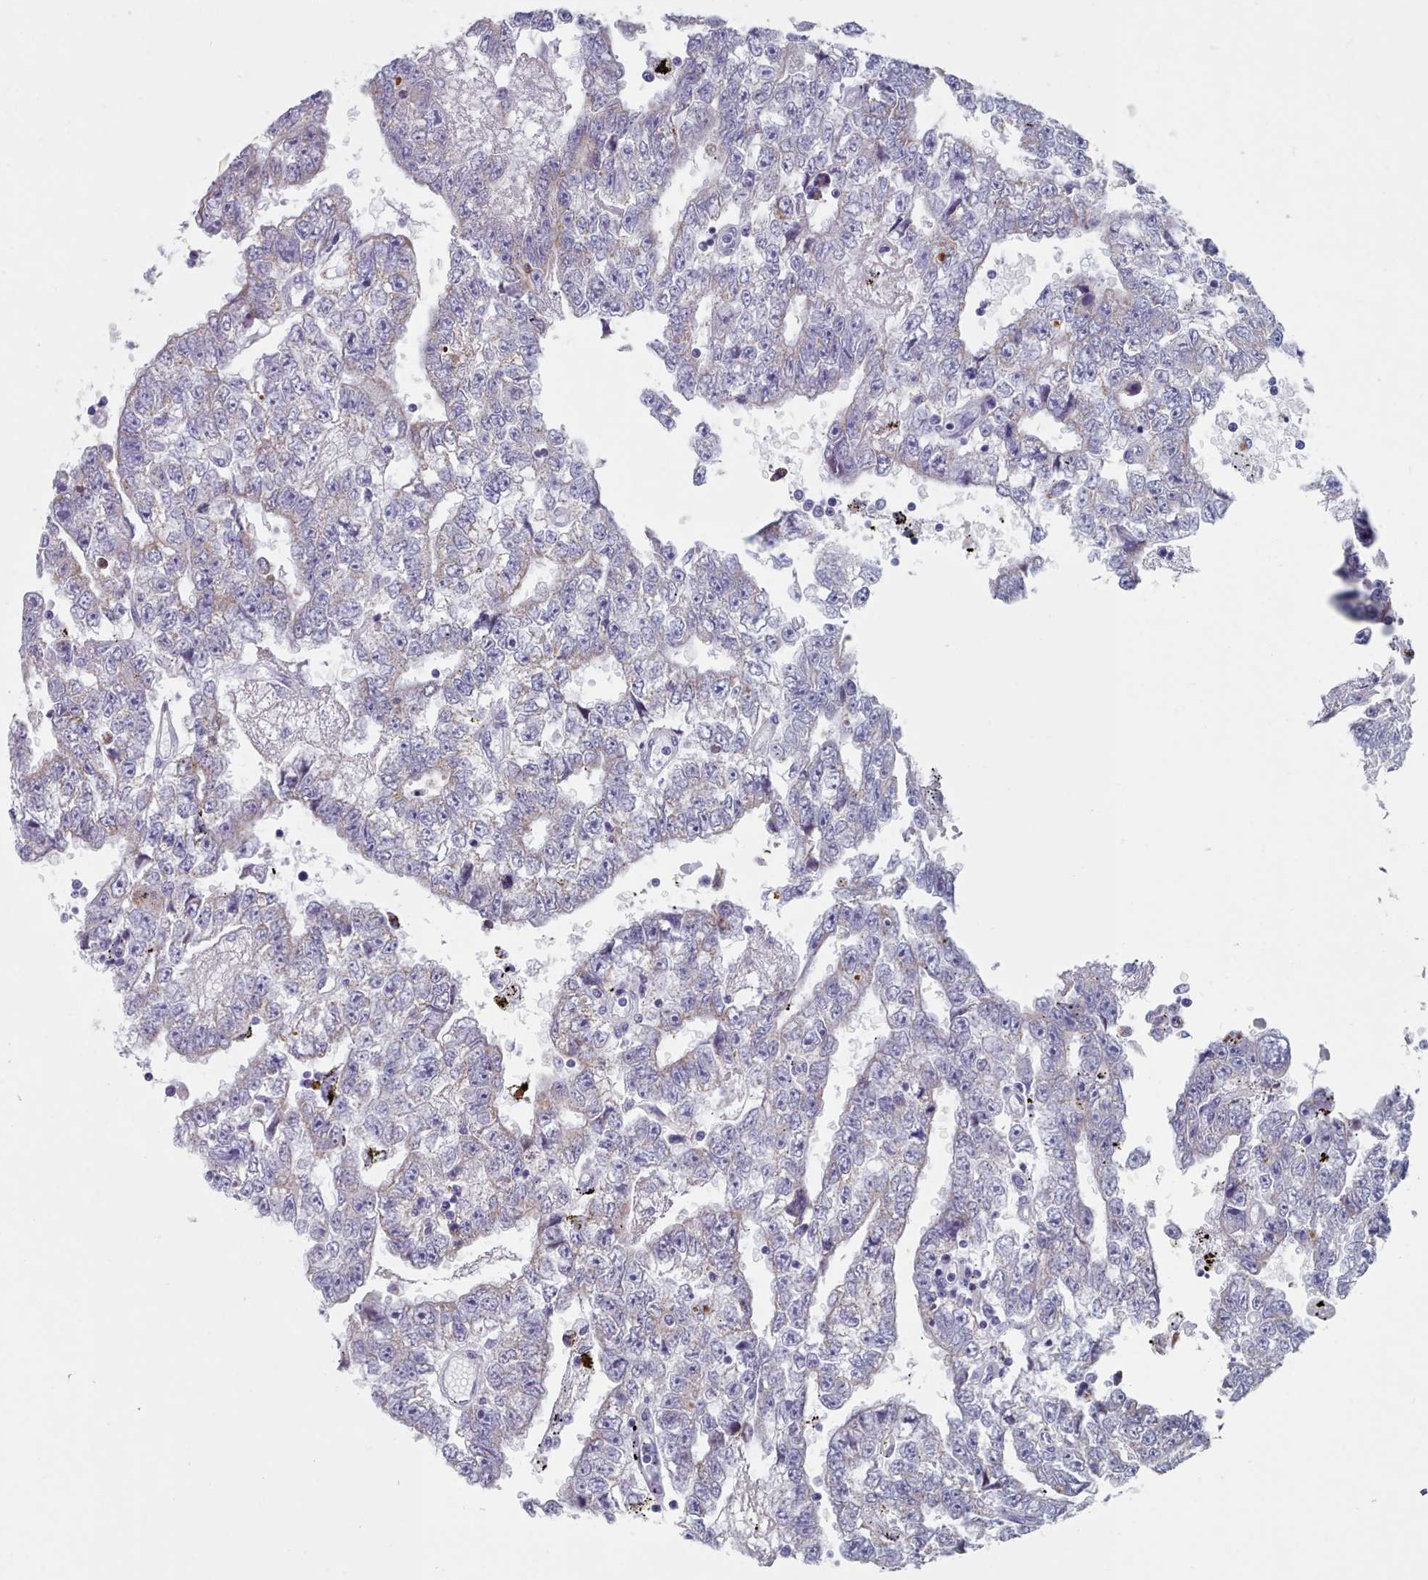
{"staining": {"intensity": "negative", "quantity": "none", "location": "none"}, "tissue": "testis cancer", "cell_type": "Tumor cells", "image_type": "cancer", "snomed": [{"axis": "morphology", "description": "Carcinoma, Embryonal, NOS"}, {"axis": "topography", "description": "Testis"}], "caption": "A high-resolution photomicrograph shows IHC staining of embryonal carcinoma (testis), which exhibits no significant positivity in tumor cells.", "gene": "HAO1", "patient": {"sex": "male", "age": 25}}